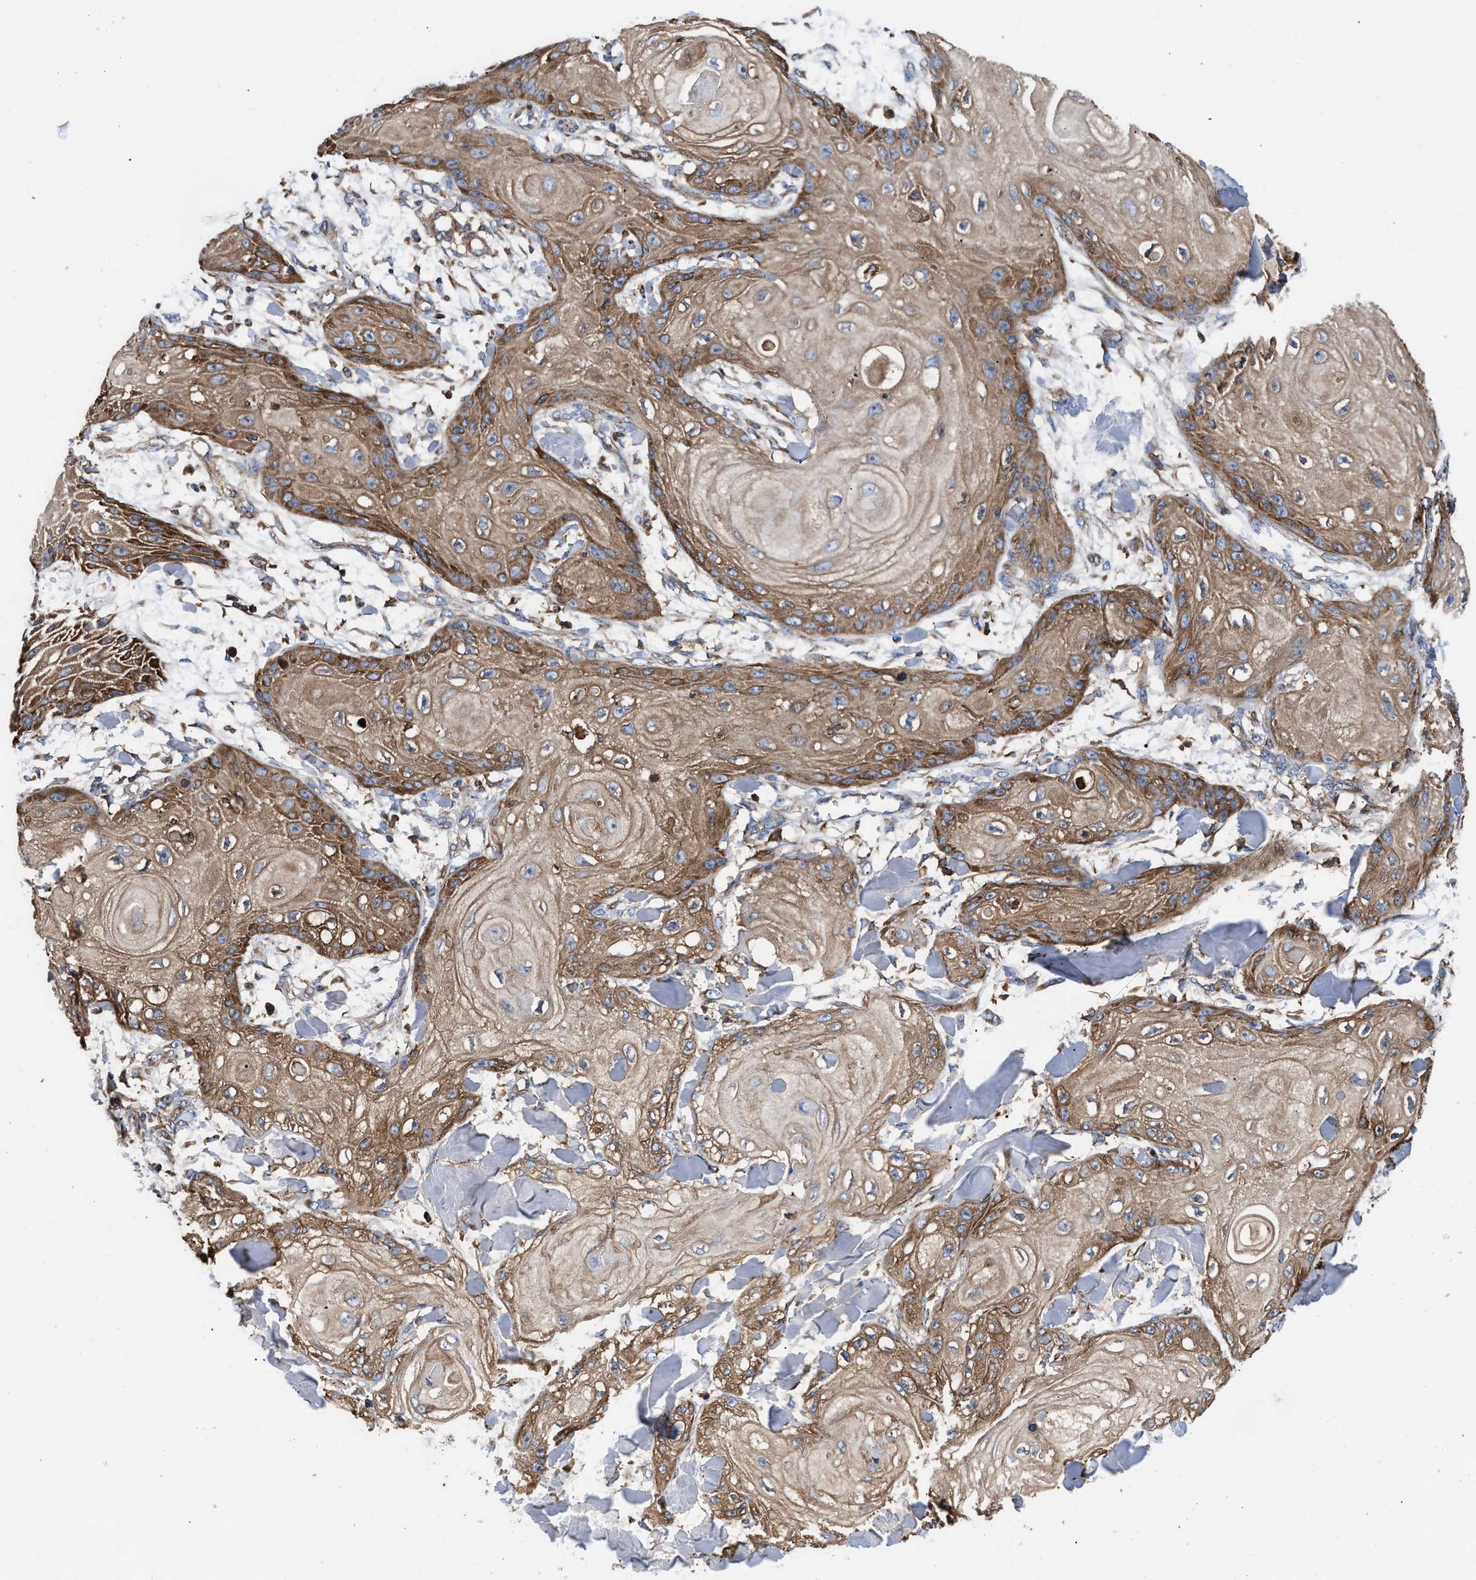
{"staining": {"intensity": "moderate", "quantity": ">75%", "location": "cytoplasmic/membranous"}, "tissue": "skin cancer", "cell_type": "Tumor cells", "image_type": "cancer", "snomed": [{"axis": "morphology", "description": "Squamous cell carcinoma, NOS"}, {"axis": "topography", "description": "Skin"}], "caption": "This is an image of immunohistochemistry staining of skin squamous cell carcinoma, which shows moderate positivity in the cytoplasmic/membranous of tumor cells.", "gene": "KYAT1", "patient": {"sex": "male", "age": 74}}